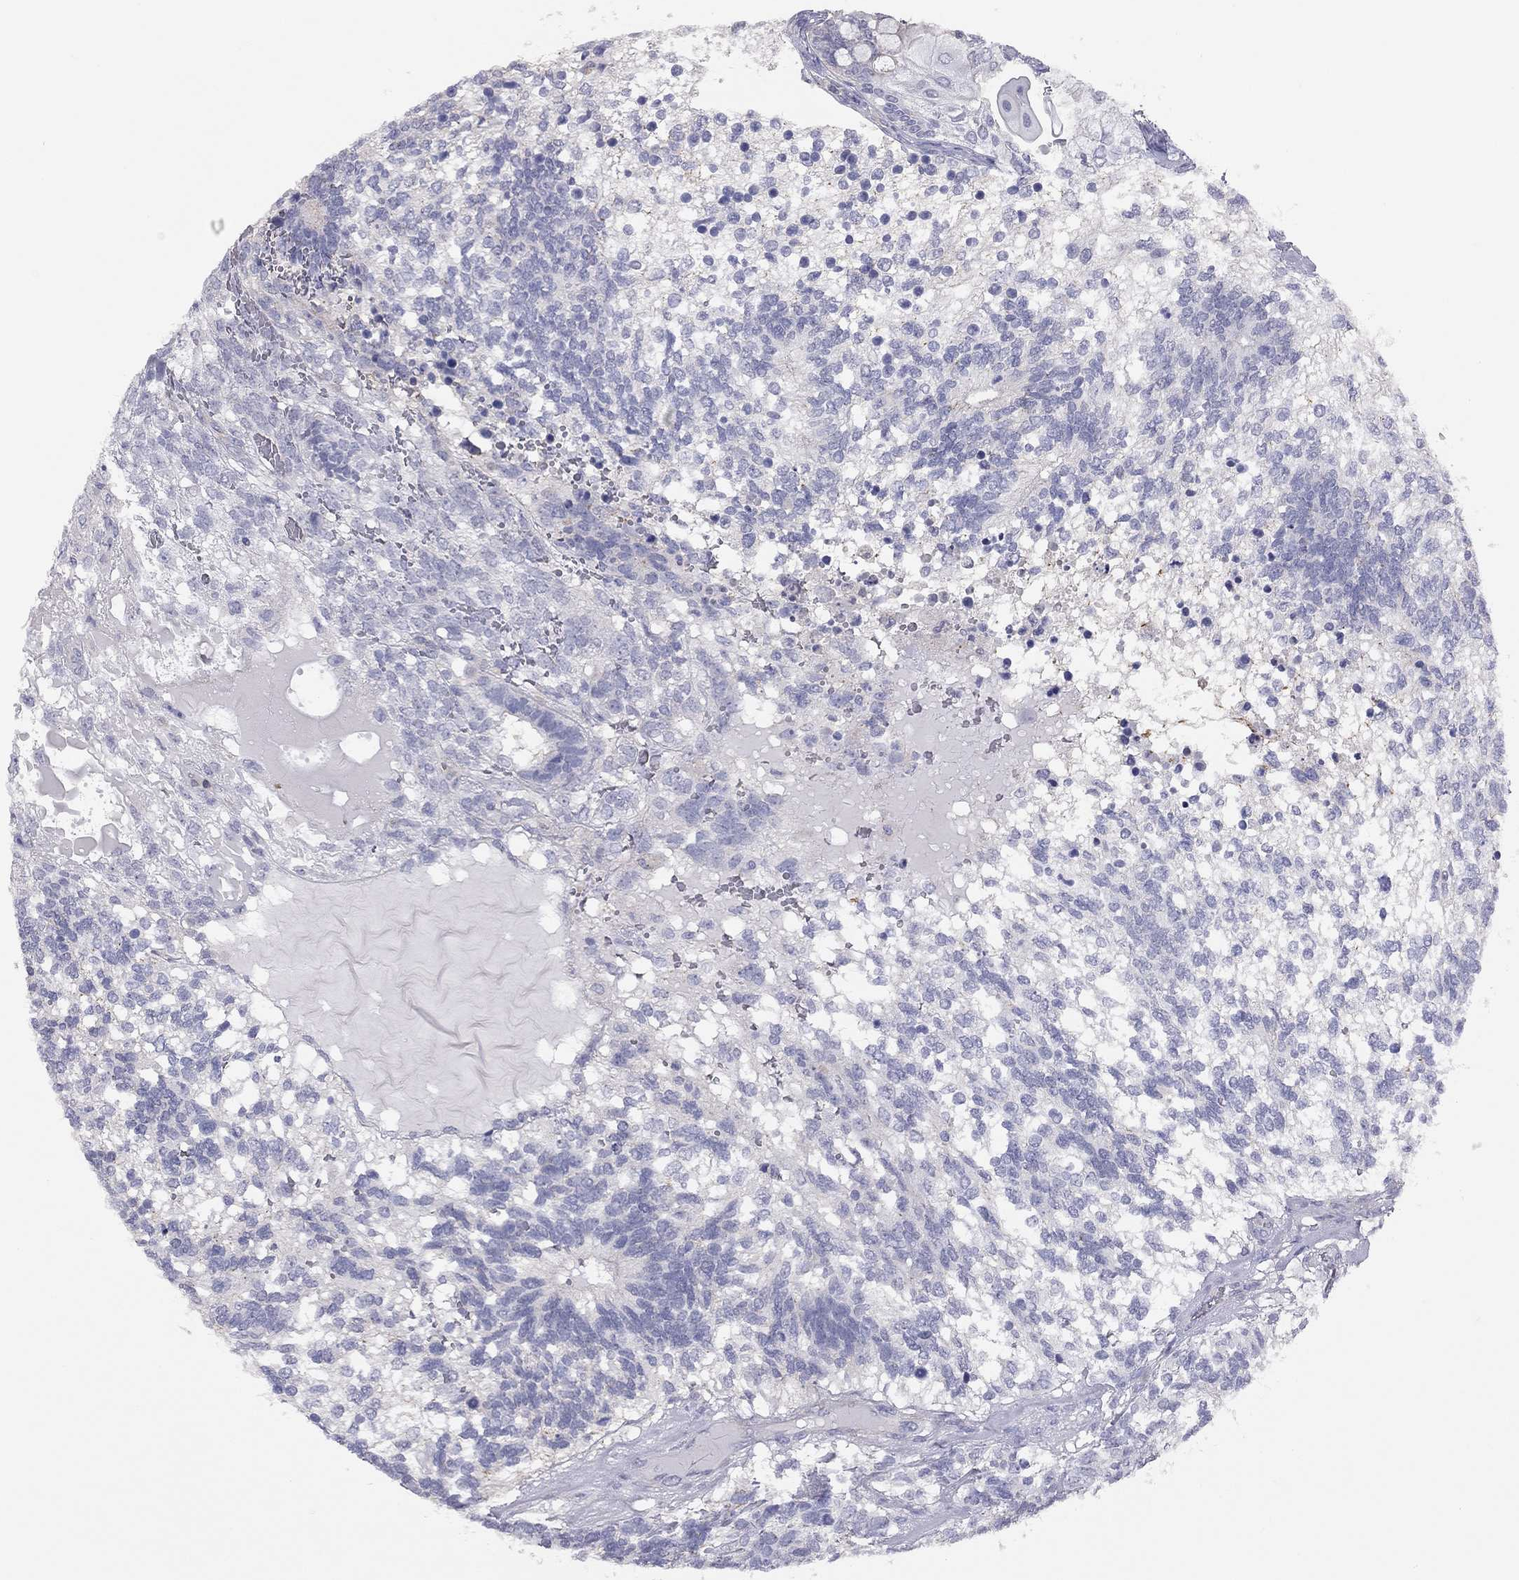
{"staining": {"intensity": "negative", "quantity": "none", "location": "none"}, "tissue": "testis cancer", "cell_type": "Tumor cells", "image_type": "cancer", "snomed": [{"axis": "morphology", "description": "Seminoma, NOS"}, {"axis": "morphology", "description": "Carcinoma, Embryonal, NOS"}, {"axis": "topography", "description": "Testis"}], "caption": "Immunohistochemistry (IHC) micrograph of human testis cancer (embryonal carcinoma) stained for a protein (brown), which shows no expression in tumor cells.", "gene": "ADCYAP1", "patient": {"sex": "male", "age": 41}}